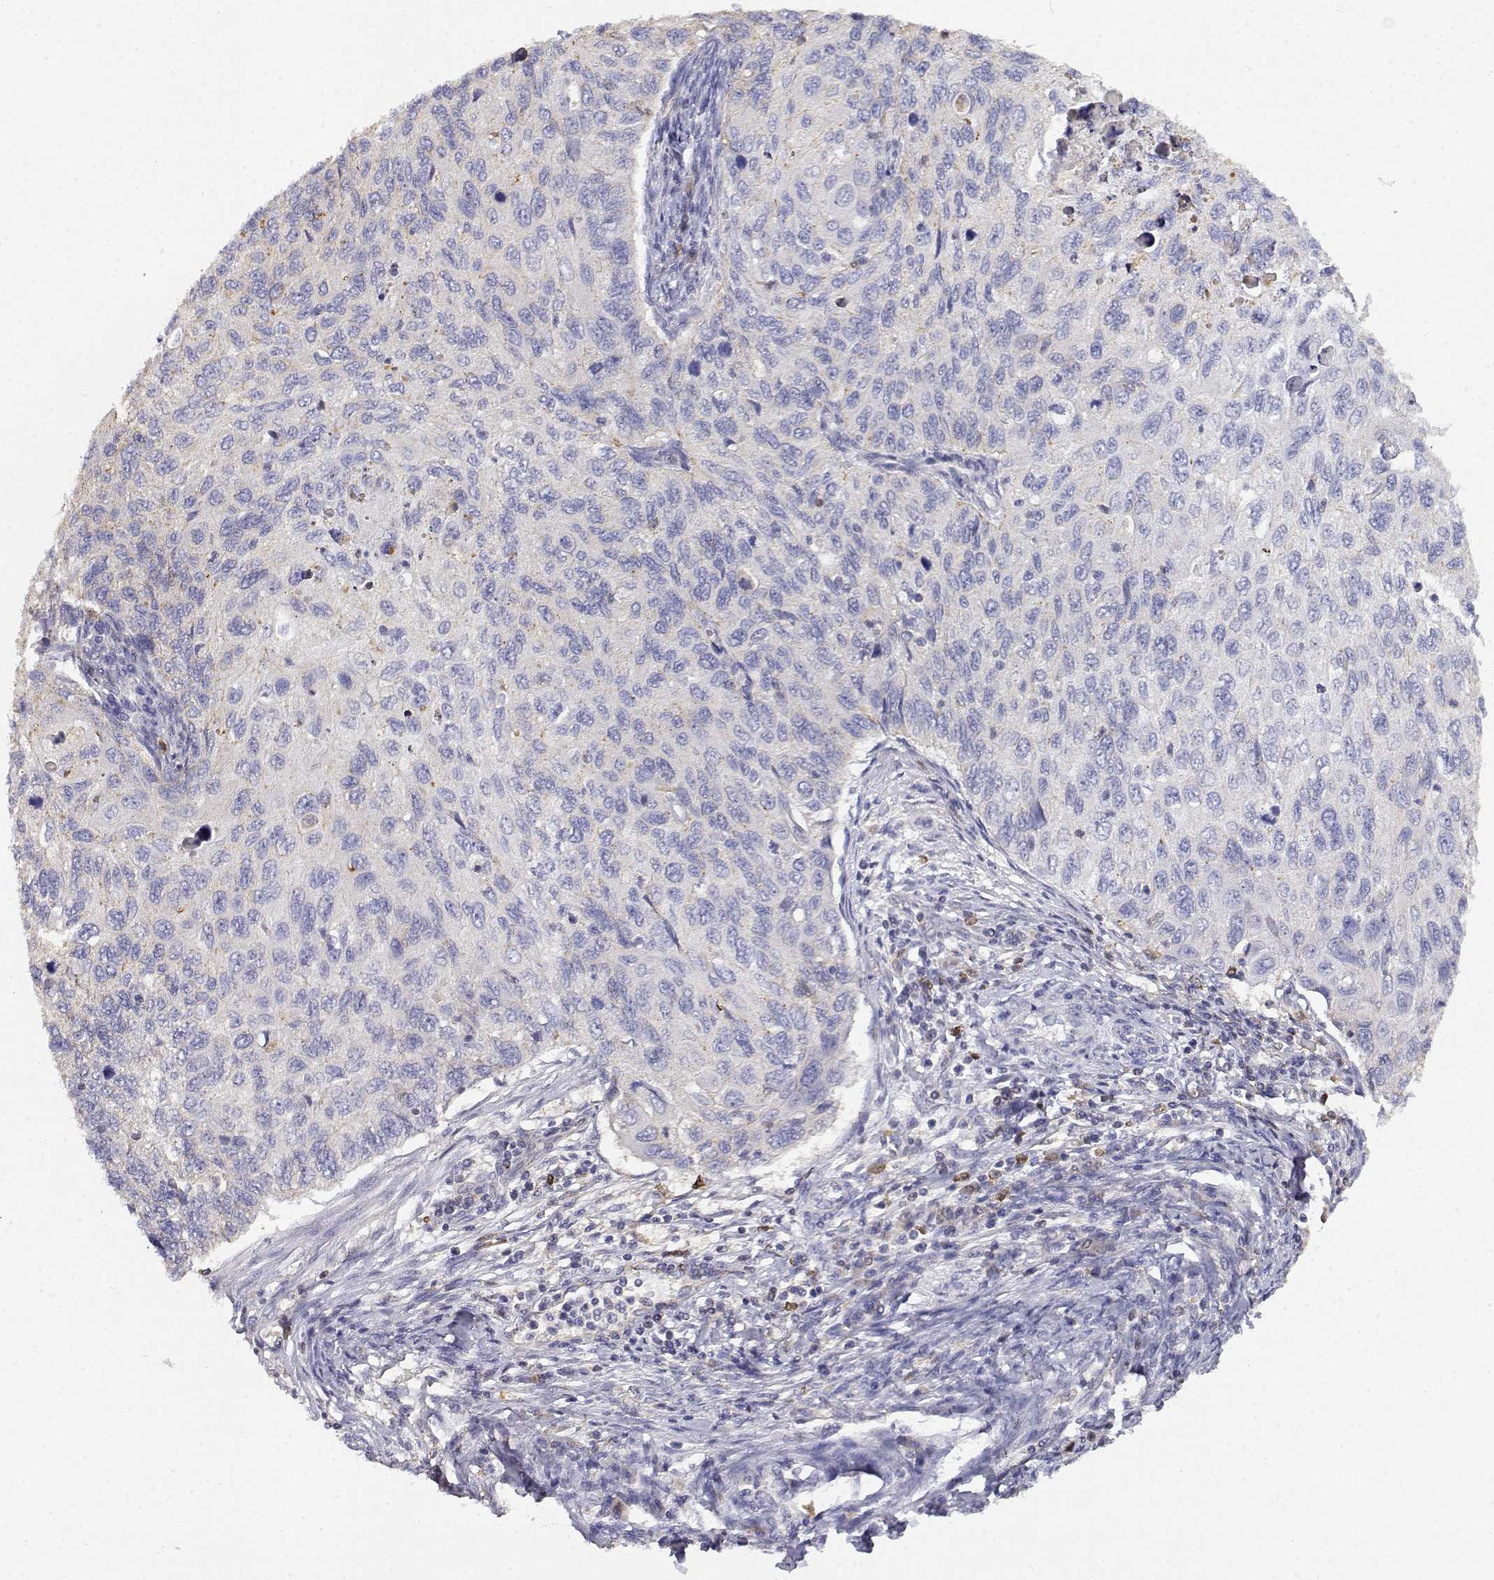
{"staining": {"intensity": "negative", "quantity": "none", "location": "none"}, "tissue": "cervical cancer", "cell_type": "Tumor cells", "image_type": "cancer", "snomed": [{"axis": "morphology", "description": "Squamous cell carcinoma, NOS"}, {"axis": "topography", "description": "Cervix"}], "caption": "The immunohistochemistry (IHC) photomicrograph has no significant expression in tumor cells of cervical squamous cell carcinoma tissue. (DAB IHC with hematoxylin counter stain).", "gene": "ADA", "patient": {"sex": "female", "age": 70}}